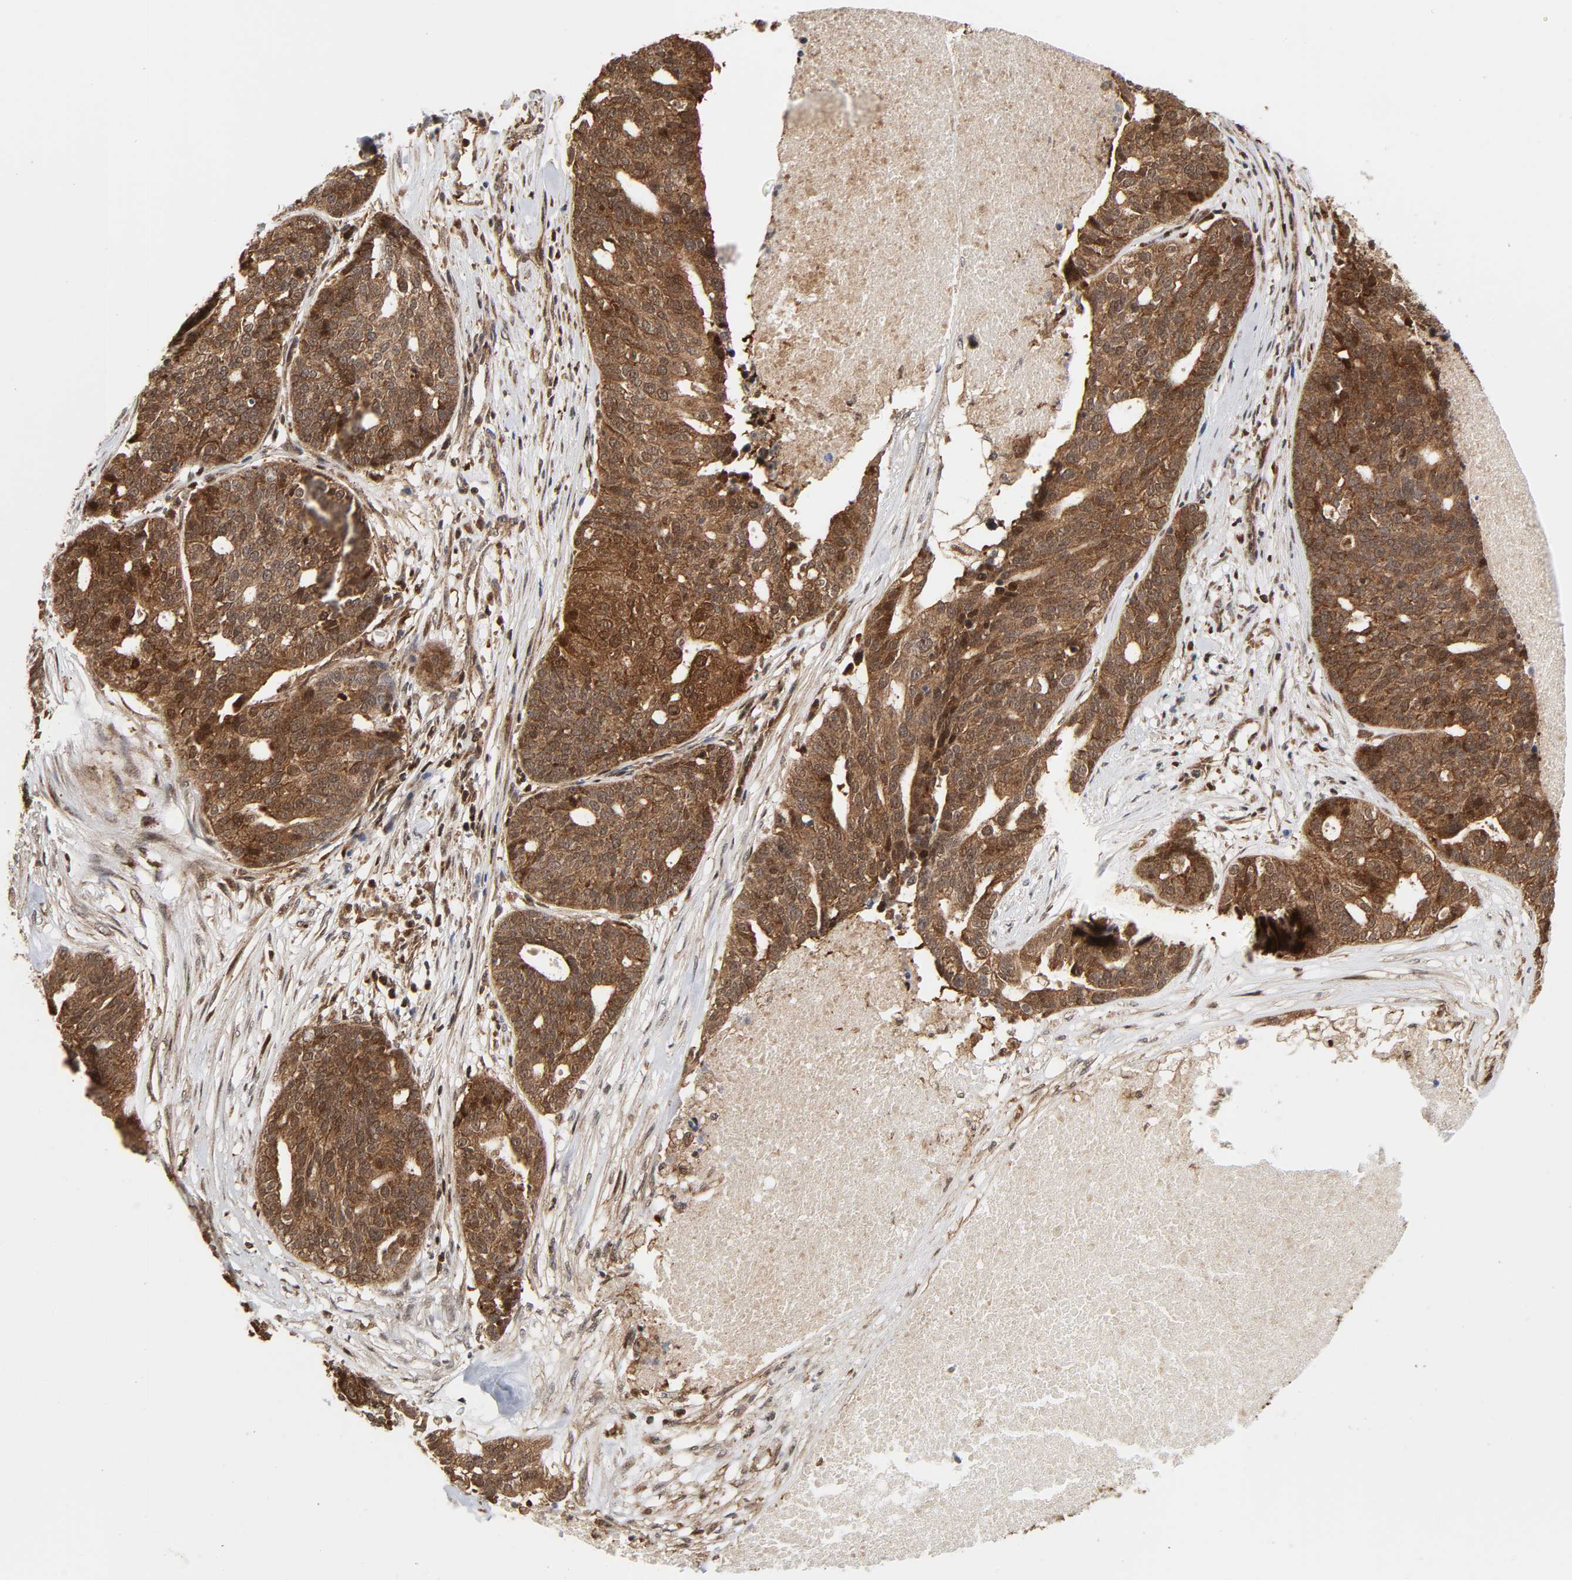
{"staining": {"intensity": "moderate", "quantity": ">75%", "location": "cytoplasmic/membranous"}, "tissue": "ovarian cancer", "cell_type": "Tumor cells", "image_type": "cancer", "snomed": [{"axis": "morphology", "description": "Cystadenocarcinoma, serous, NOS"}, {"axis": "topography", "description": "Ovary"}], "caption": "A medium amount of moderate cytoplasmic/membranous positivity is appreciated in approximately >75% of tumor cells in ovarian serous cystadenocarcinoma tissue.", "gene": "MAPK1", "patient": {"sex": "female", "age": 59}}